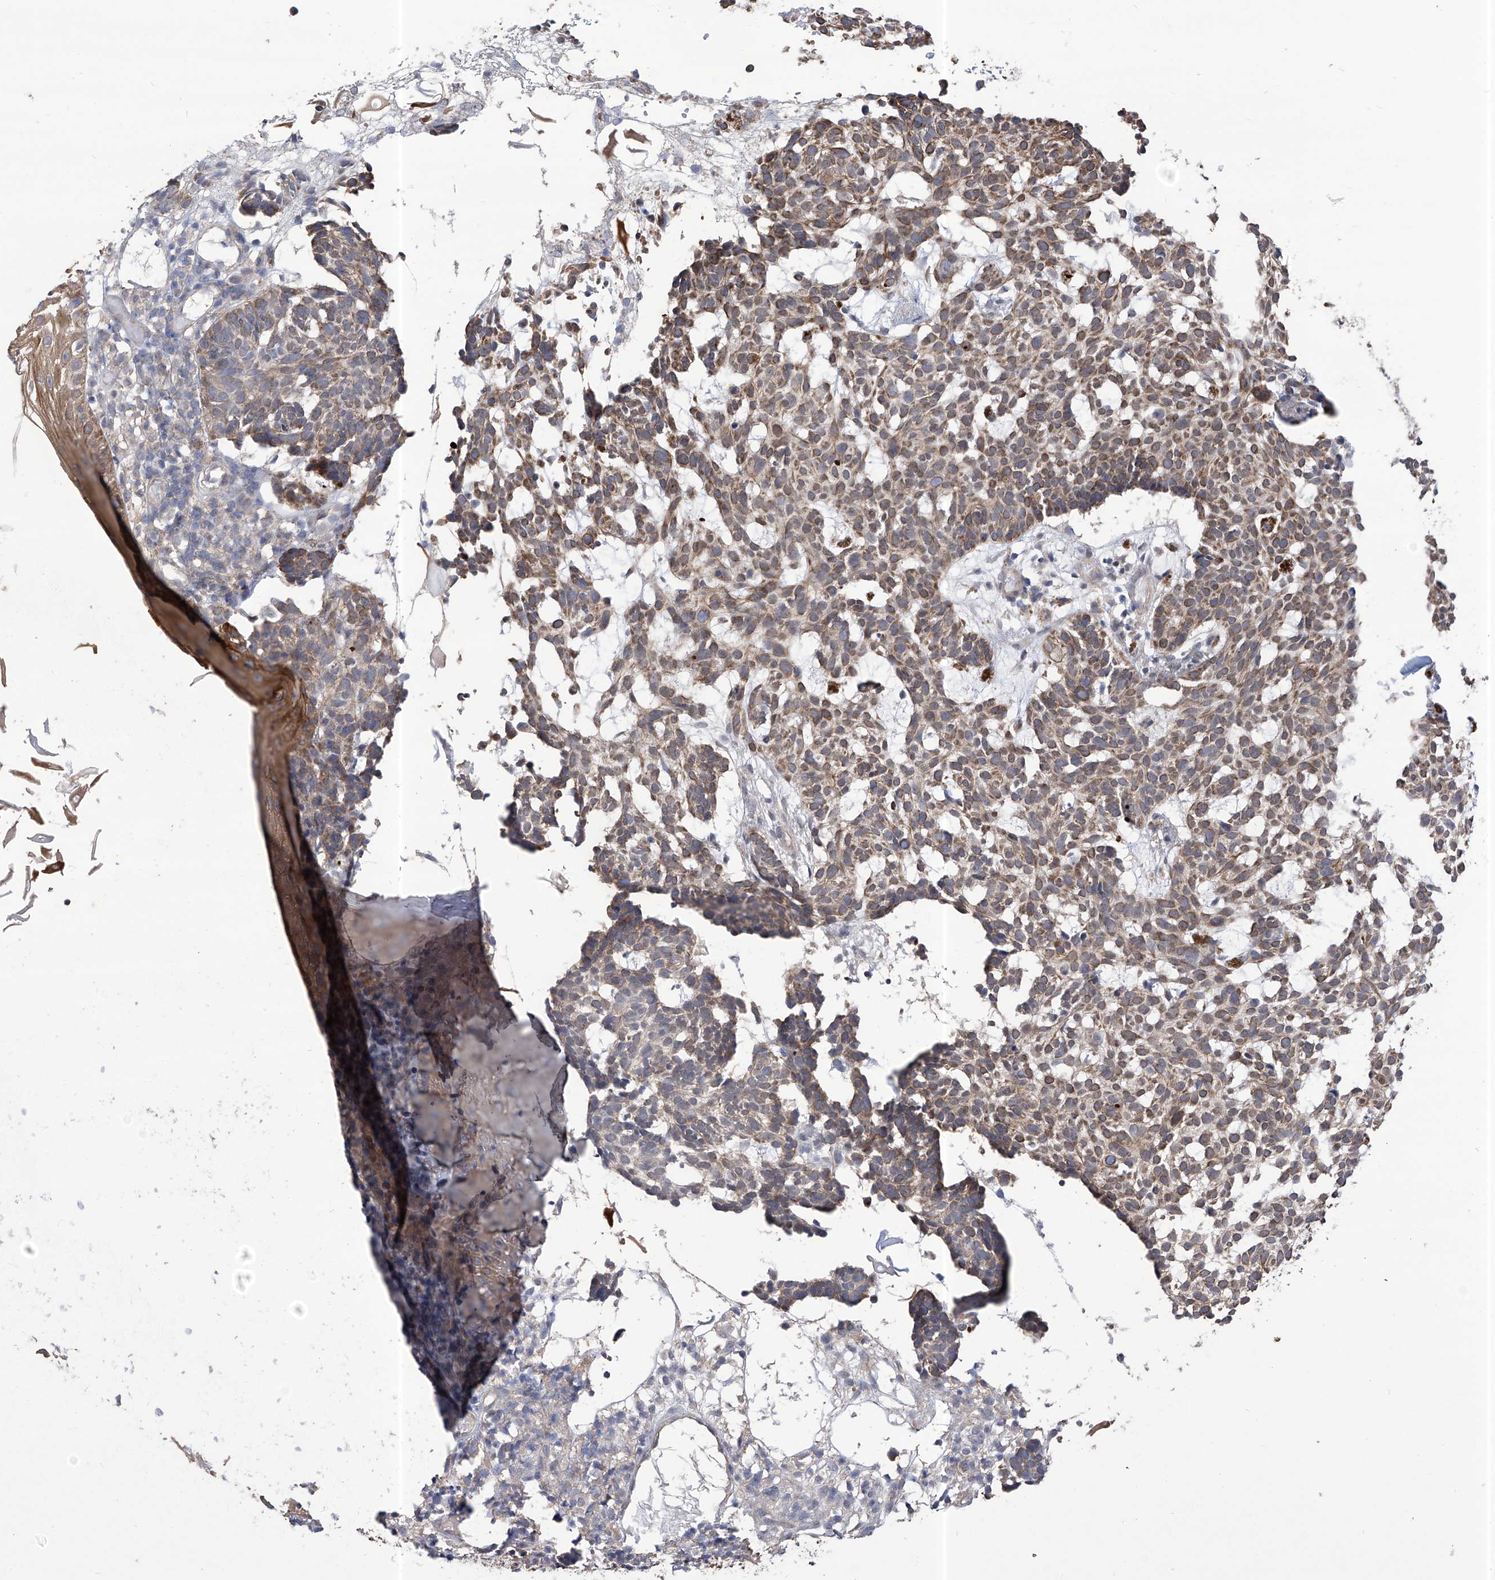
{"staining": {"intensity": "moderate", "quantity": ">75%", "location": "cytoplasmic/membranous"}, "tissue": "skin cancer", "cell_type": "Tumor cells", "image_type": "cancer", "snomed": [{"axis": "morphology", "description": "Basal cell carcinoma"}, {"axis": "topography", "description": "Skin"}], "caption": "Immunohistochemical staining of human basal cell carcinoma (skin) exhibits medium levels of moderate cytoplasmic/membranous protein positivity in about >75% of tumor cells.", "gene": "KIFC2", "patient": {"sex": "male", "age": 85}}